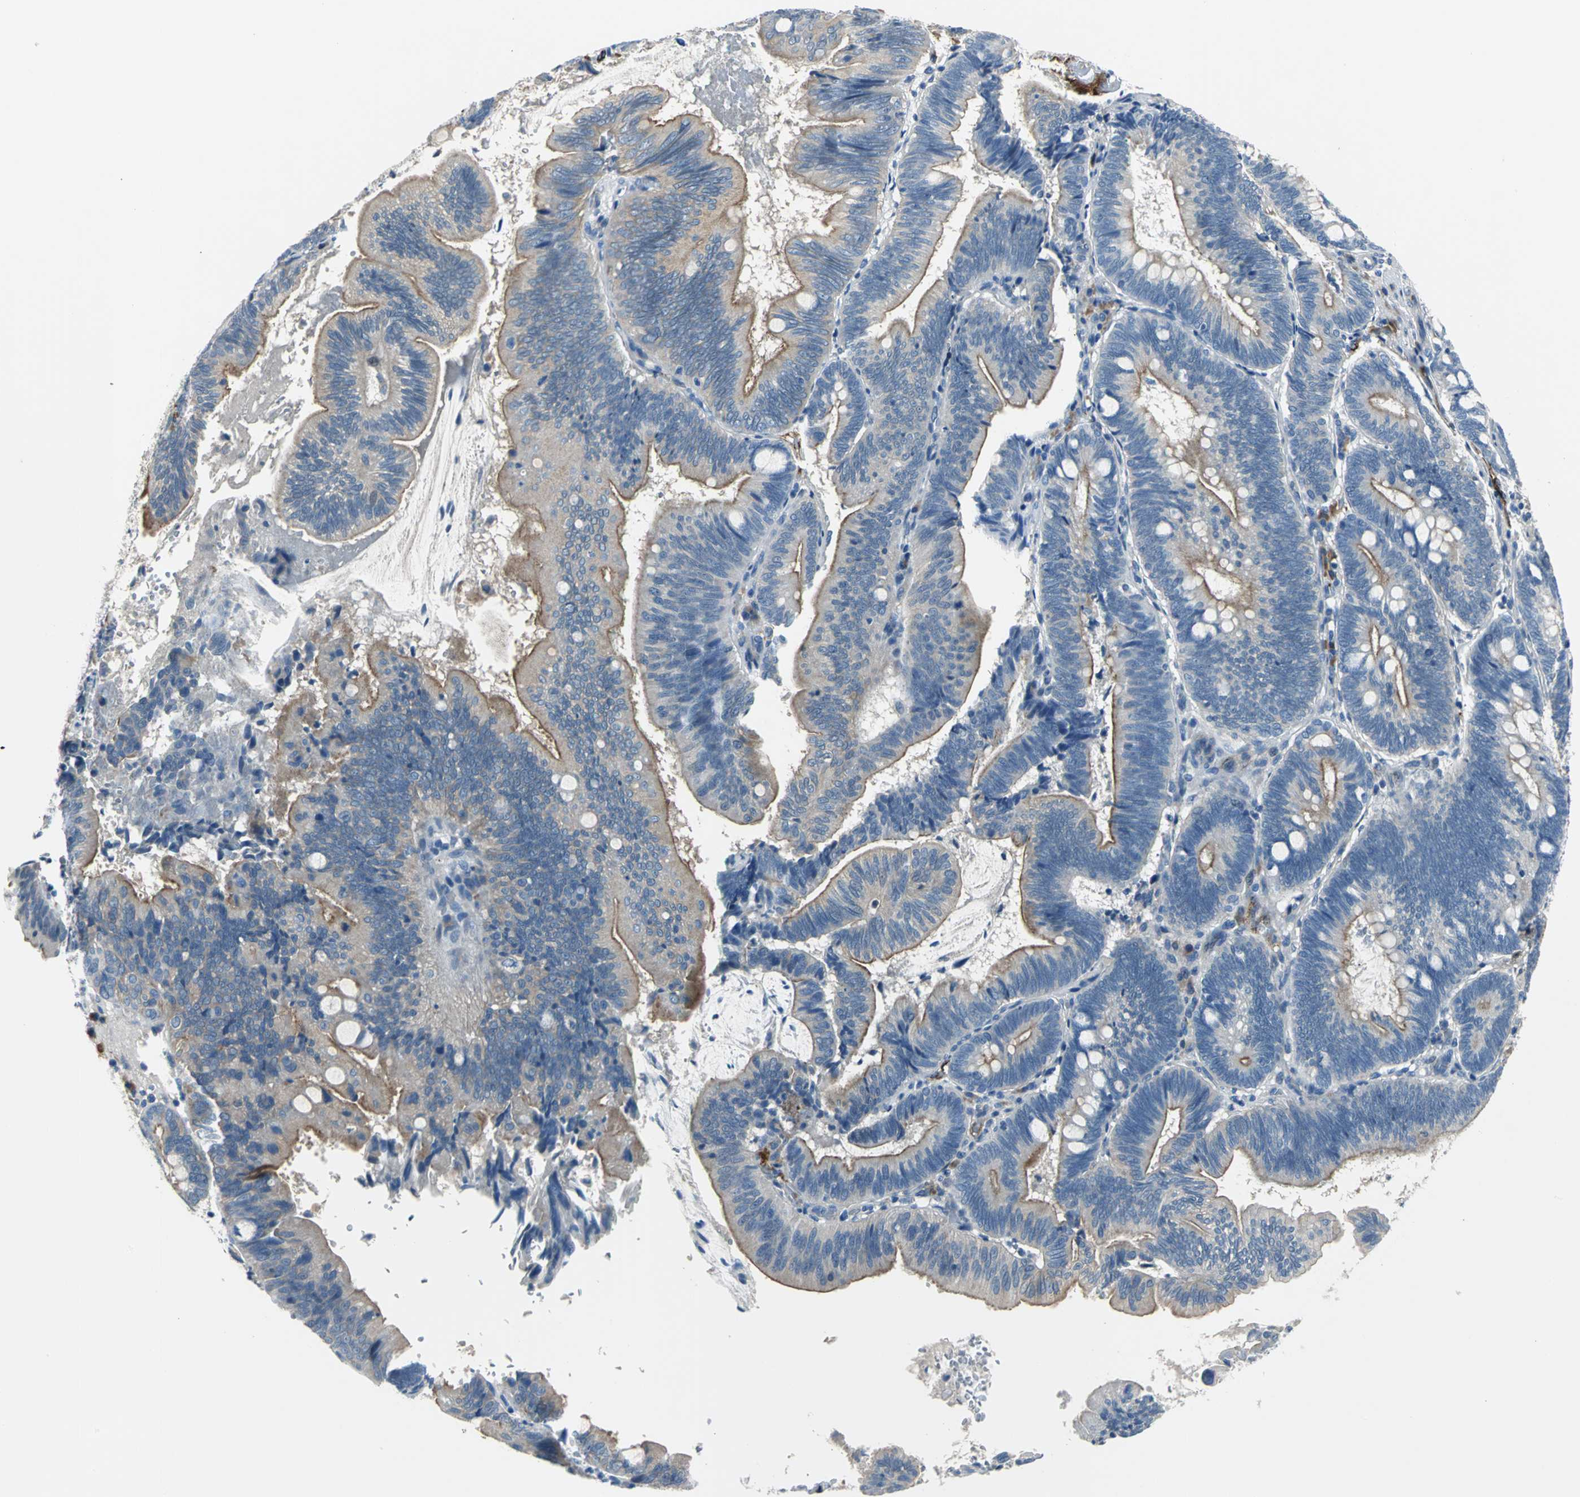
{"staining": {"intensity": "strong", "quantity": ">75%", "location": "cytoplasmic/membranous"}, "tissue": "pancreatic cancer", "cell_type": "Tumor cells", "image_type": "cancer", "snomed": [{"axis": "morphology", "description": "Adenocarcinoma, NOS"}, {"axis": "topography", "description": "Pancreas"}], "caption": "Brown immunohistochemical staining in adenocarcinoma (pancreatic) displays strong cytoplasmic/membranous expression in approximately >75% of tumor cells. (IHC, brightfield microscopy, high magnification).", "gene": "SELP", "patient": {"sex": "male", "age": 82}}